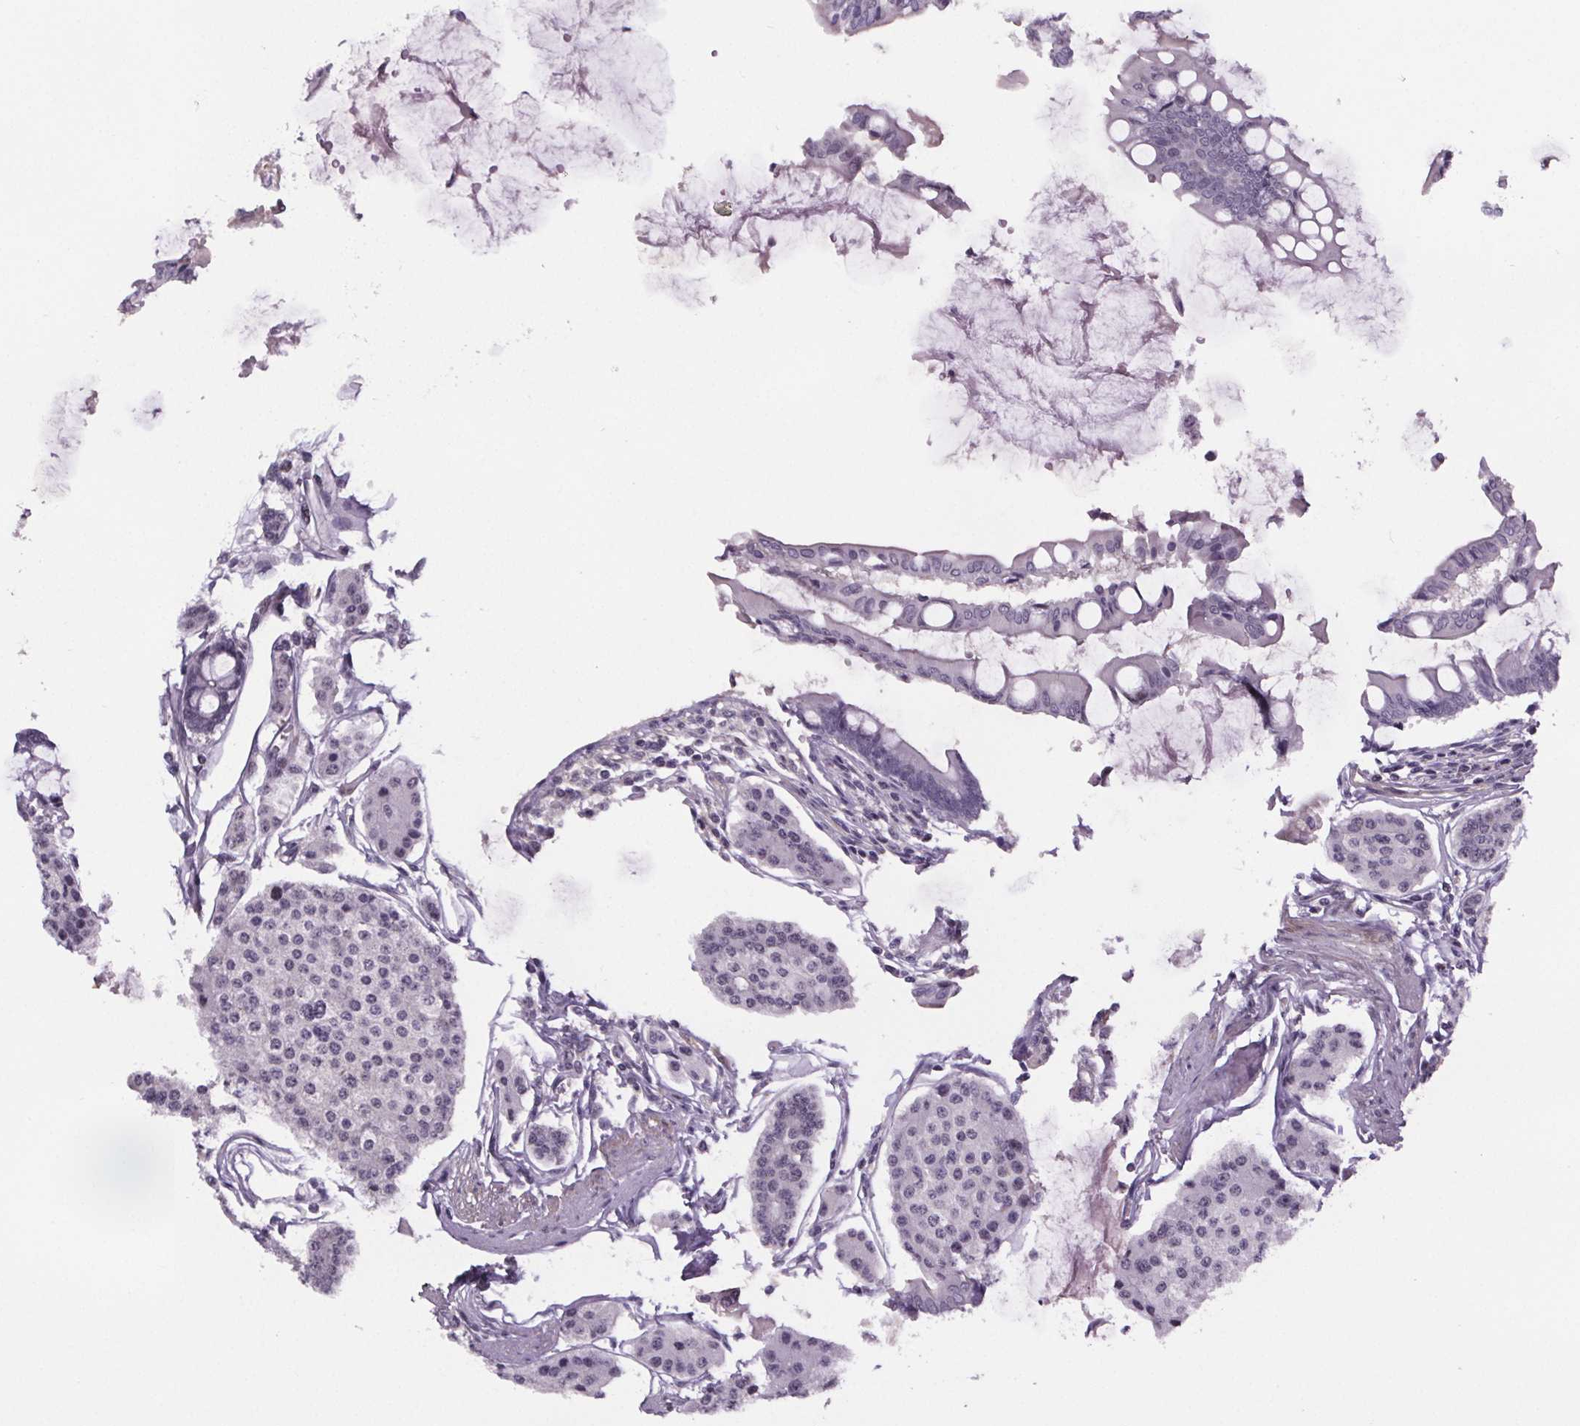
{"staining": {"intensity": "negative", "quantity": "none", "location": "none"}, "tissue": "carcinoid", "cell_type": "Tumor cells", "image_type": "cancer", "snomed": [{"axis": "morphology", "description": "Carcinoid, malignant, NOS"}, {"axis": "topography", "description": "Small intestine"}], "caption": "A histopathology image of human malignant carcinoid is negative for staining in tumor cells.", "gene": "TTC12", "patient": {"sex": "female", "age": 65}}